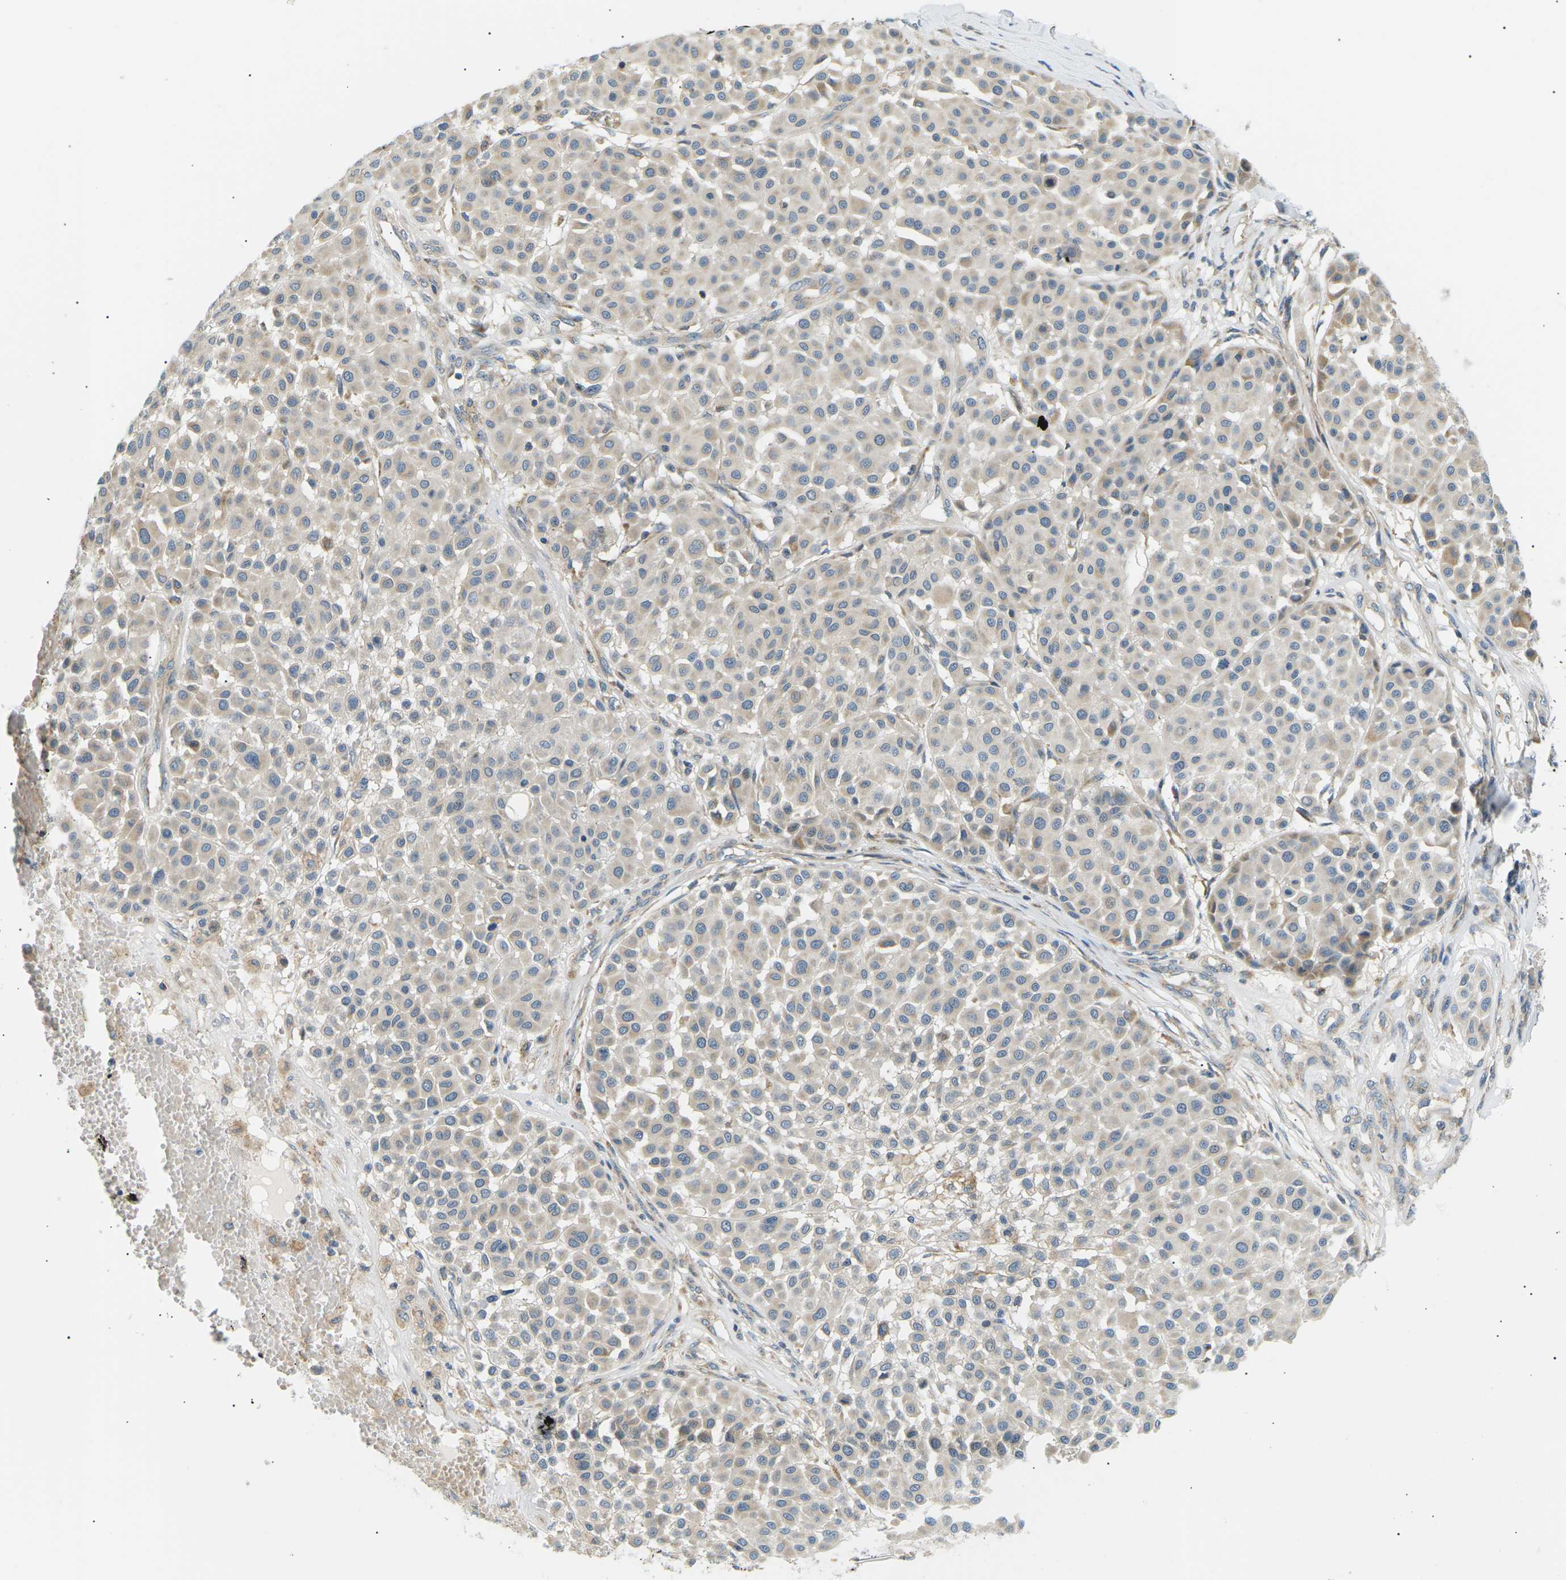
{"staining": {"intensity": "weak", "quantity": "25%-75%", "location": "cytoplasmic/membranous"}, "tissue": "melanoma", "cell_type": "Tumor cells", "image_type": "cancer", "snomed": [{"axis": "morphology", "description": "Malignant melanoma, Metastatic site"}, {"axis": "topography", "description": "Soft tissue"}], "caption": "Immunohistochemistry (IHC) of human malignant melanoma (metastatic site) shows low levels of weak cytoplasmic/membranous expression in about 25%-75% of tumor cells.", "gene": "TBC1D8", "patient": {"sex": "male", "age": 41}}